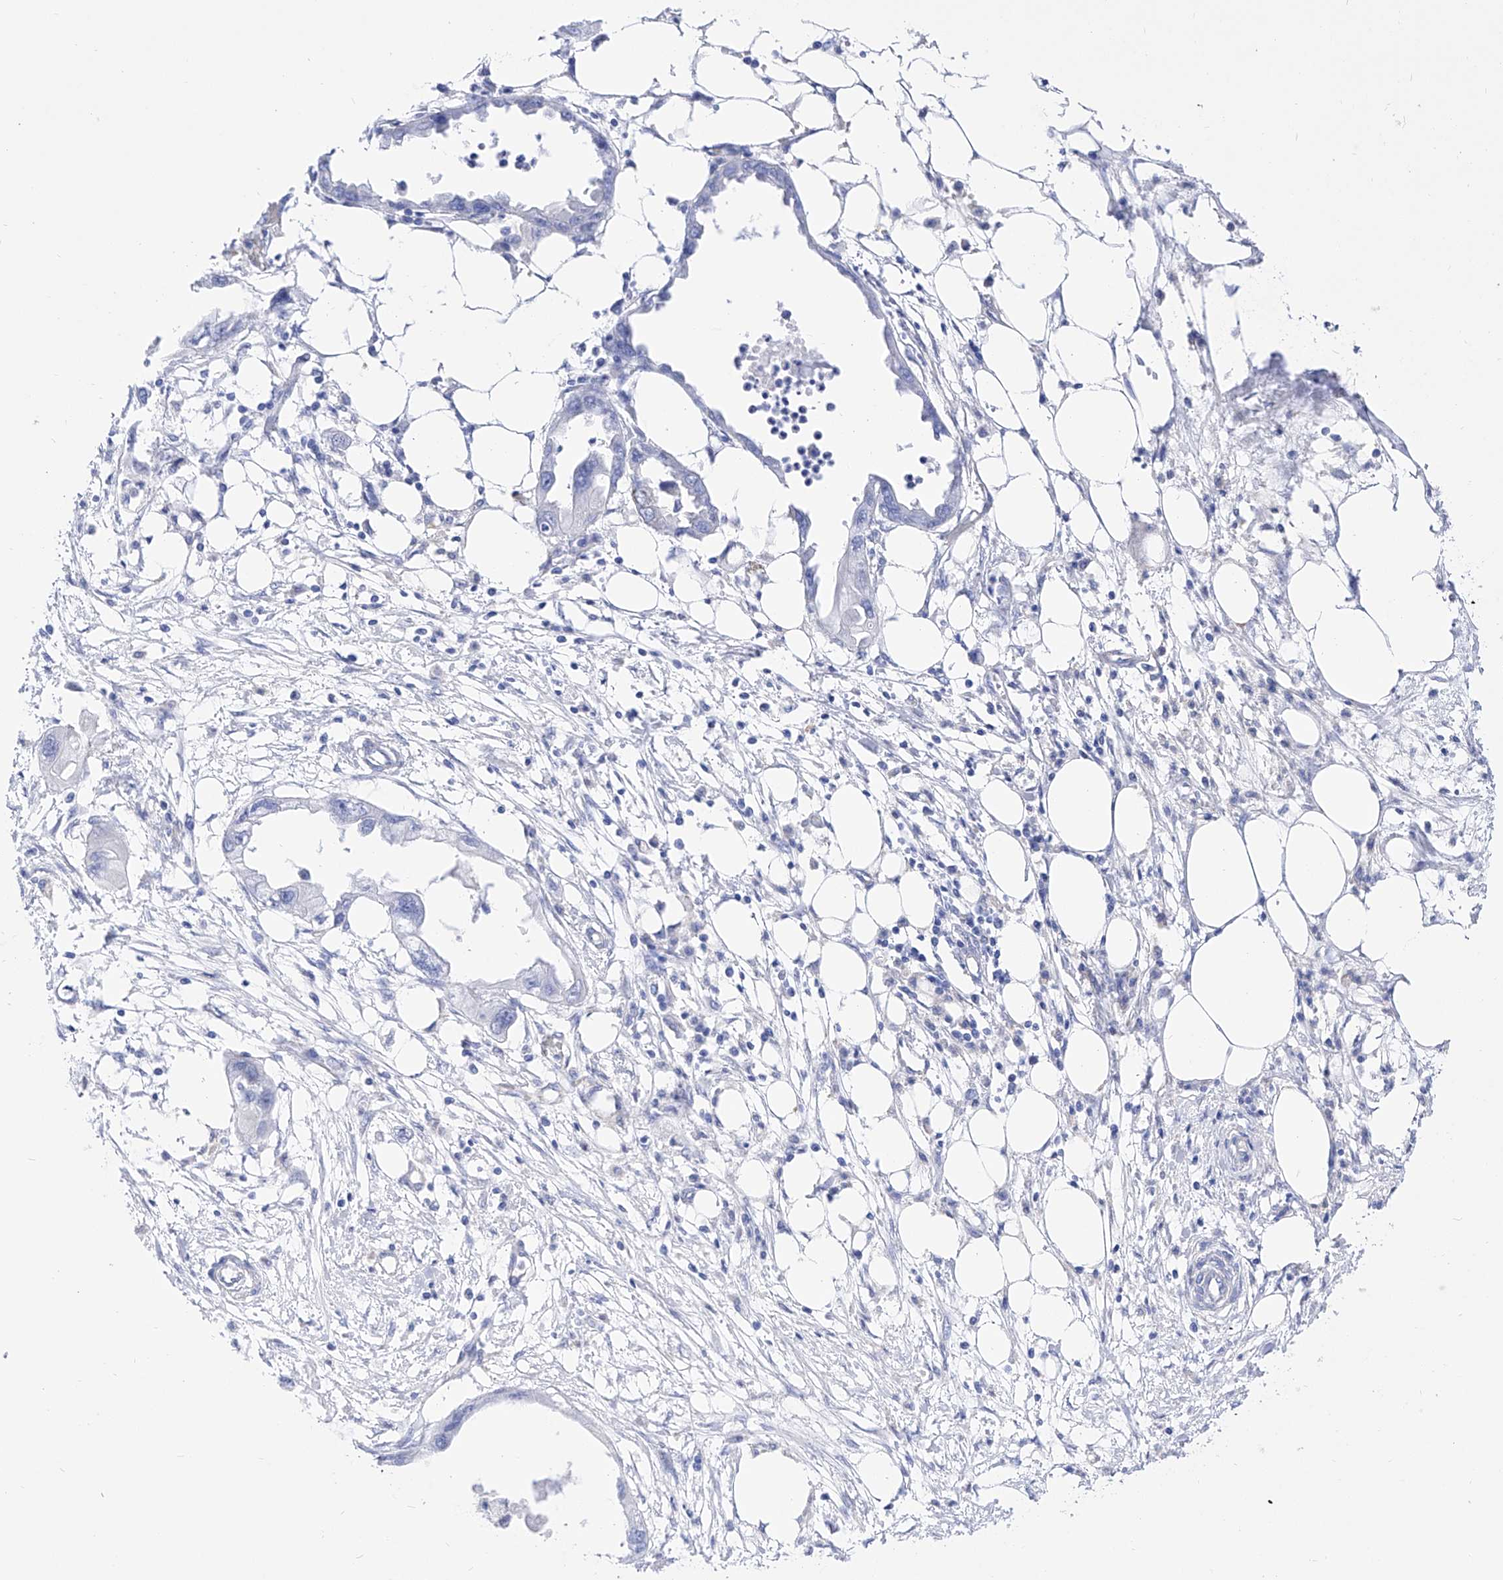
{"staining": {"intensity": "negative", "quantity": "none", "location": "none"}, "tissue": "endometrial cancer", "cell_type": "Tumor cells", "image_type": "cancer", "snomed": [{"axis": "morphology", "description": "Adenocarcinoma, NOS"}, {"axis": "morphology", "description": "Adenocarcinoma, metastatic, NOS"}, {"axis": "topography", "description": "Adipose tissue"}, {"axis": "topography", "description": "Endometrium"}], "caption": "IHC of human endometrial cancer (adenocarcinoma) displays no expression in tumor cells.", "gene": "ZNF653", "patient": {"sex": "female", "age": 67}}